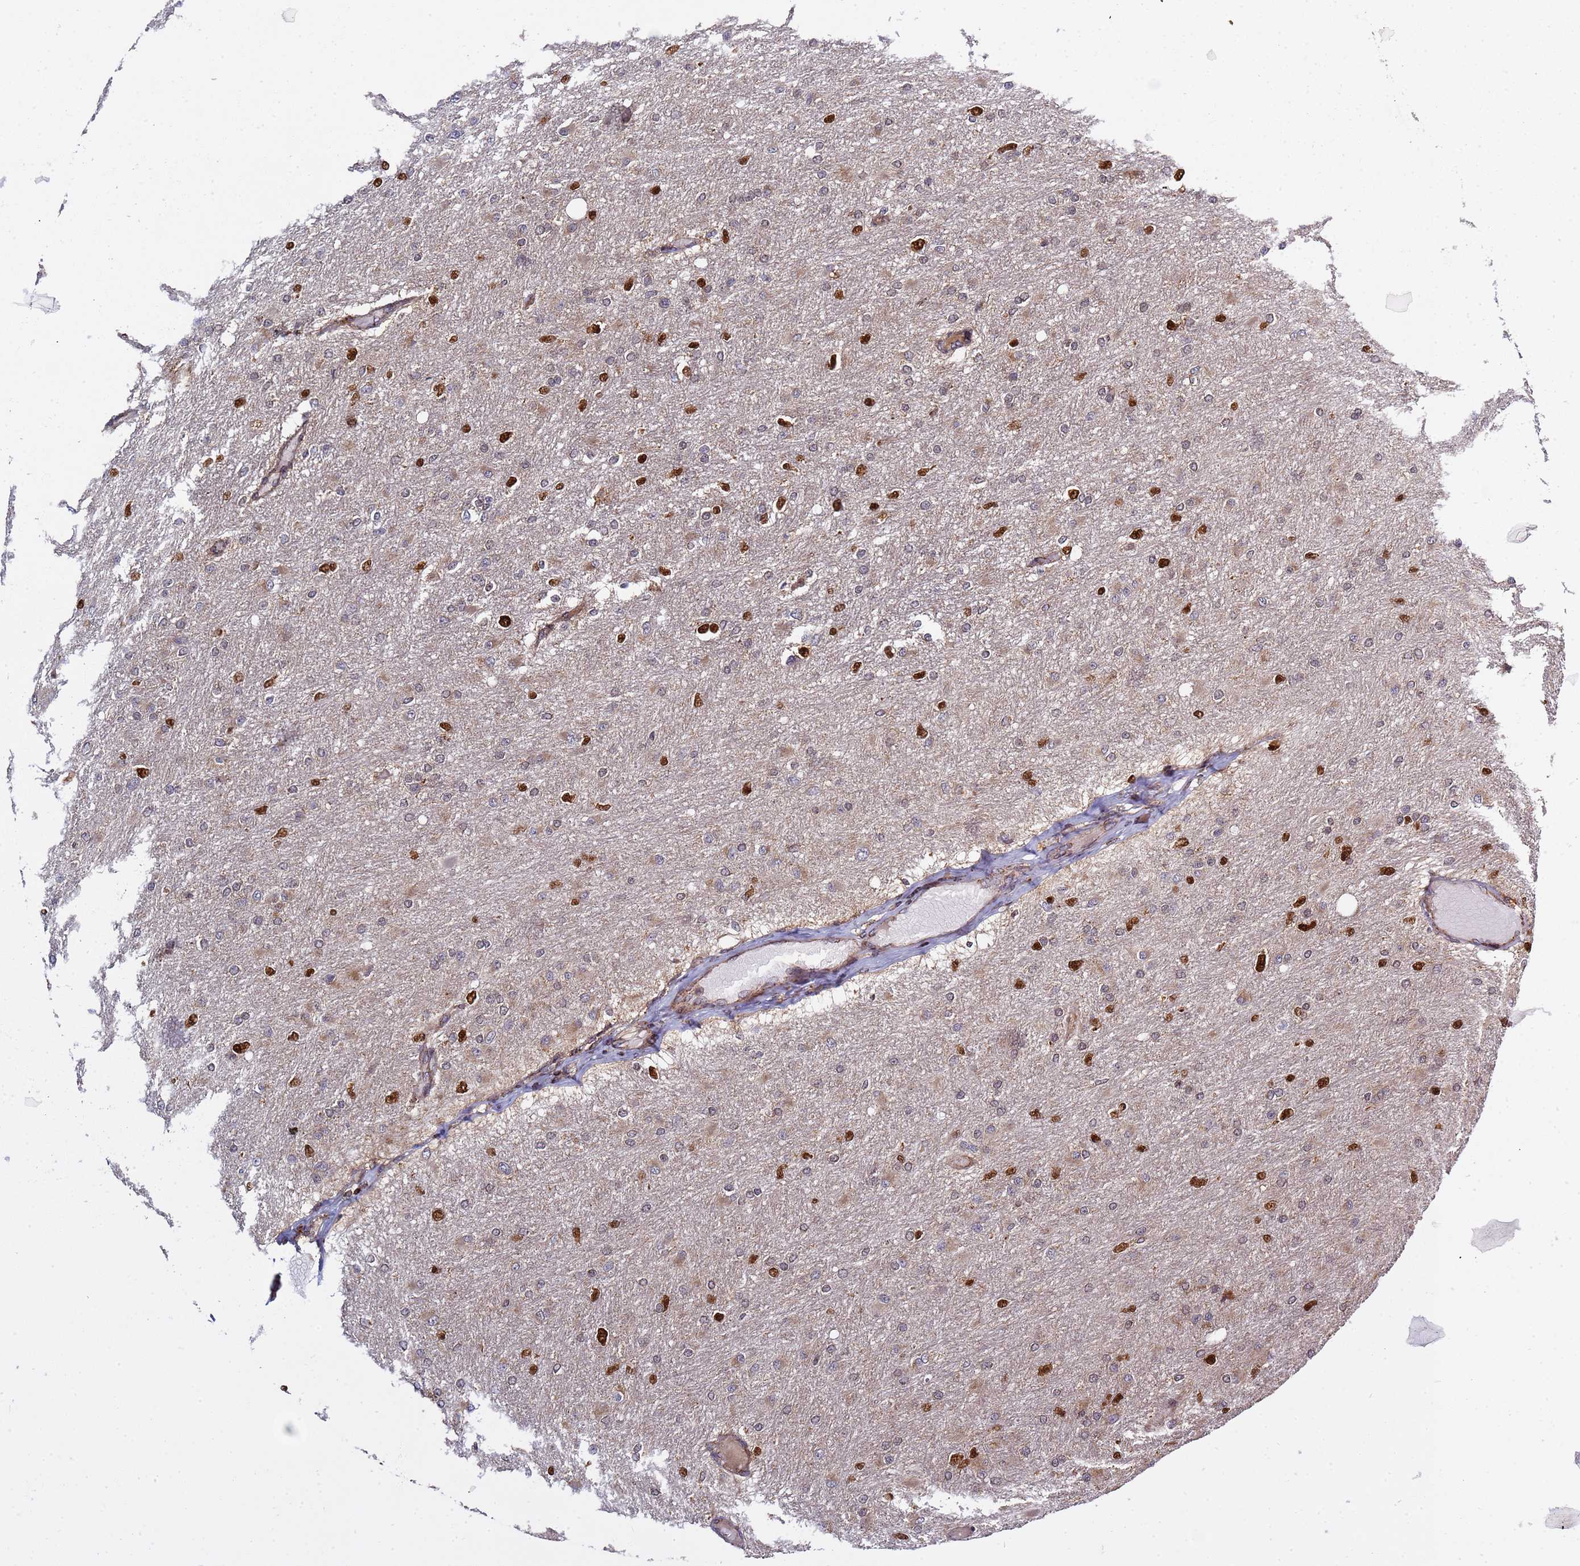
{"staining": {"intensity": "strong", "quantity": "<25%", "location": "nuclear"}, "tissue": "glioma", "cell_type": "Tumor cells", "image_type": "cancer", "snomed": [{"axis": "morphology", "description": "Glioma, malignant, High grade"}, {"axis": "topography", "description": "Cerebral cortex"}], "caption": "Glioma tissue demonstrates strong nuclear positivity in about <25% of tumor cells, visualized by immunohistochemistry.", "gene": "RCOR2", "patient": {"sex": "female", "age": 36}}